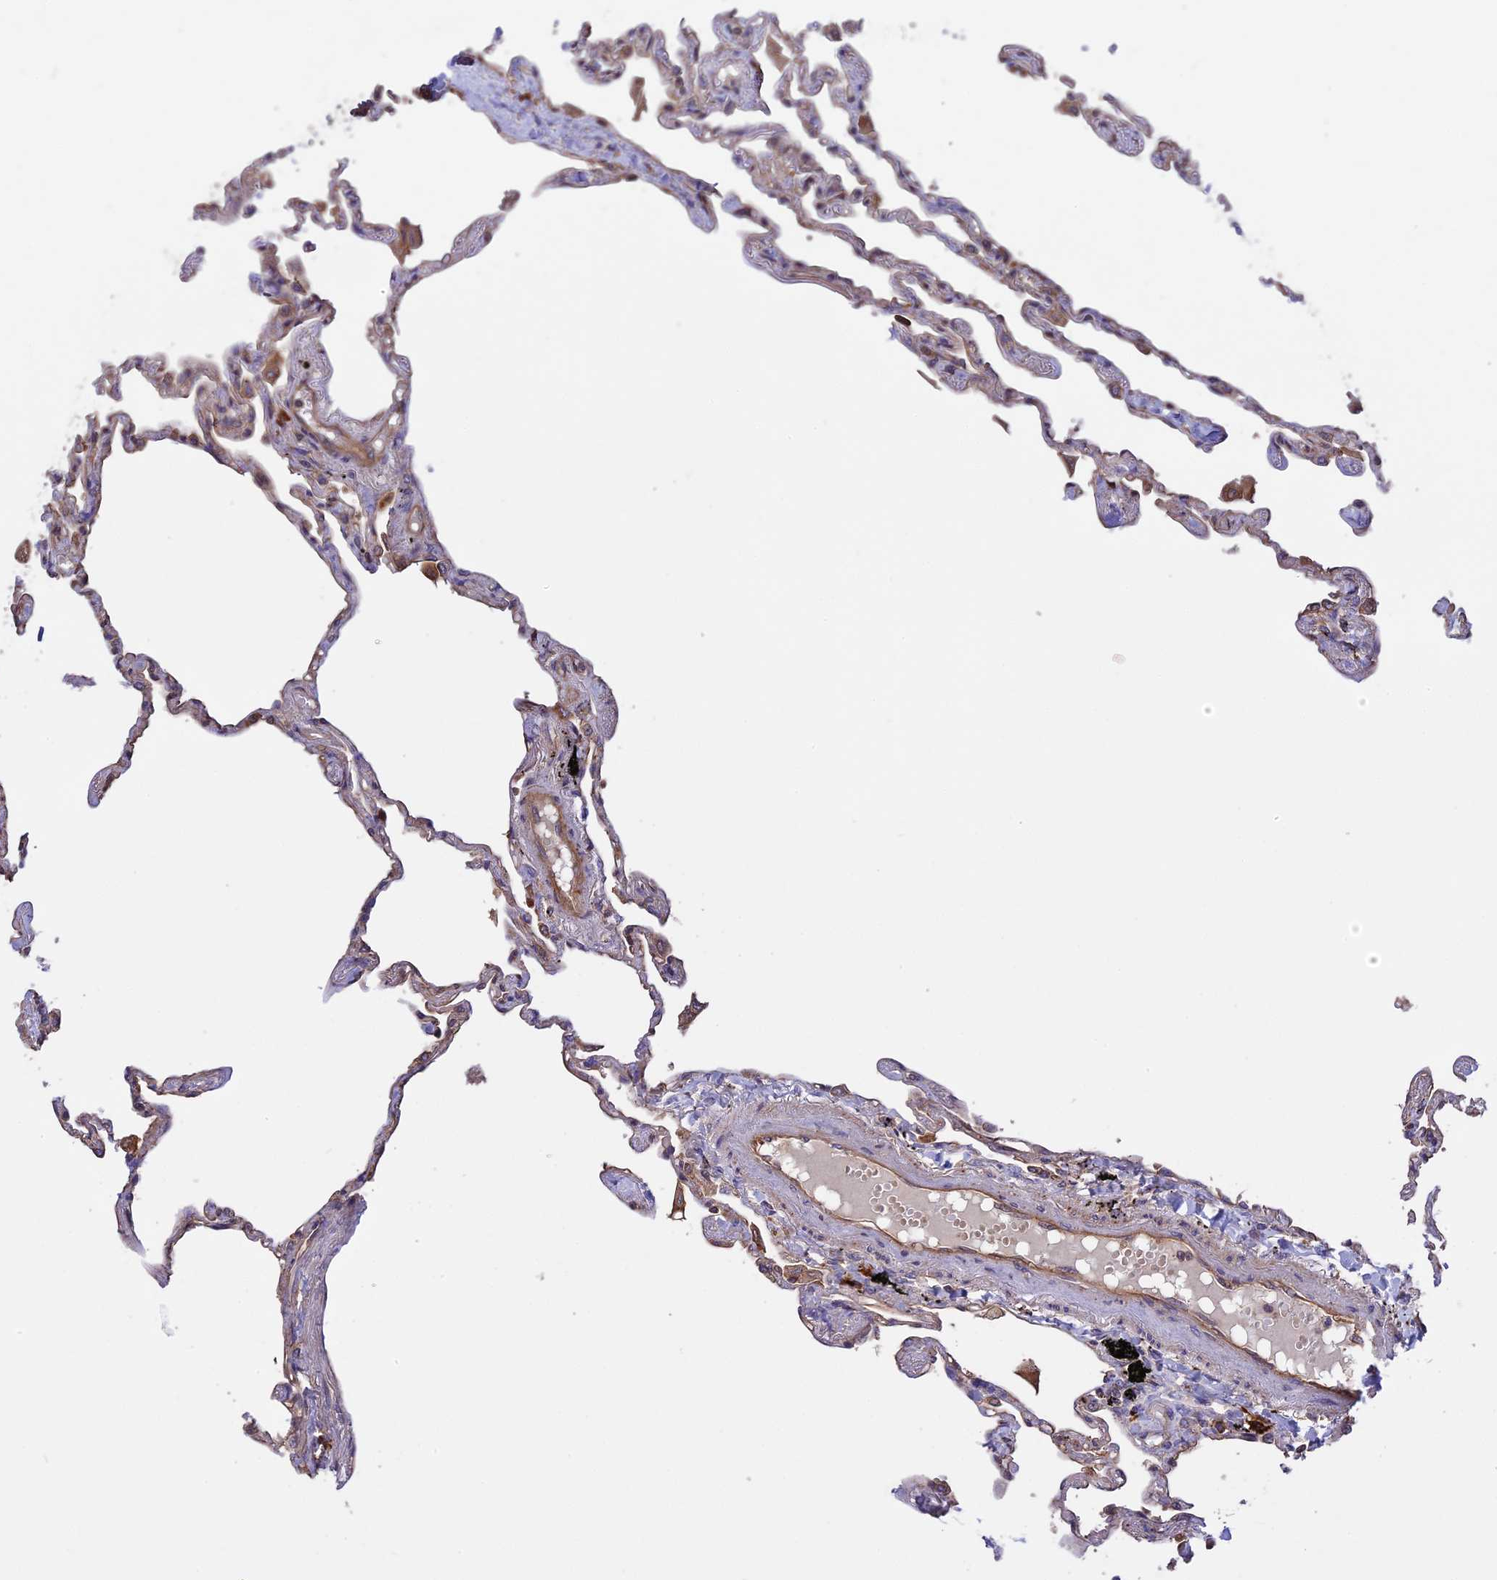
{"staining": {"intensity": "moderate", "quantity": "25%-75%", "location": "cytoplasmic/membranous"}, "tissue": "lung", "cell_type": "Alveolar cells", "image_type": "normal", "snomed": [{"axis": "morphology", "description": "Normal tissue, NOS"}, {"axis": "topography", "description": "Lung"}], "caption": "IHC (DAB) staining of unremarkable lung demonstrates moderate cytoplasmic/membranous protein staining in approximately 25%-75% of alveolar cells.", "gene": "GAS8", "patient": {"sex": "female", "age": 67}}